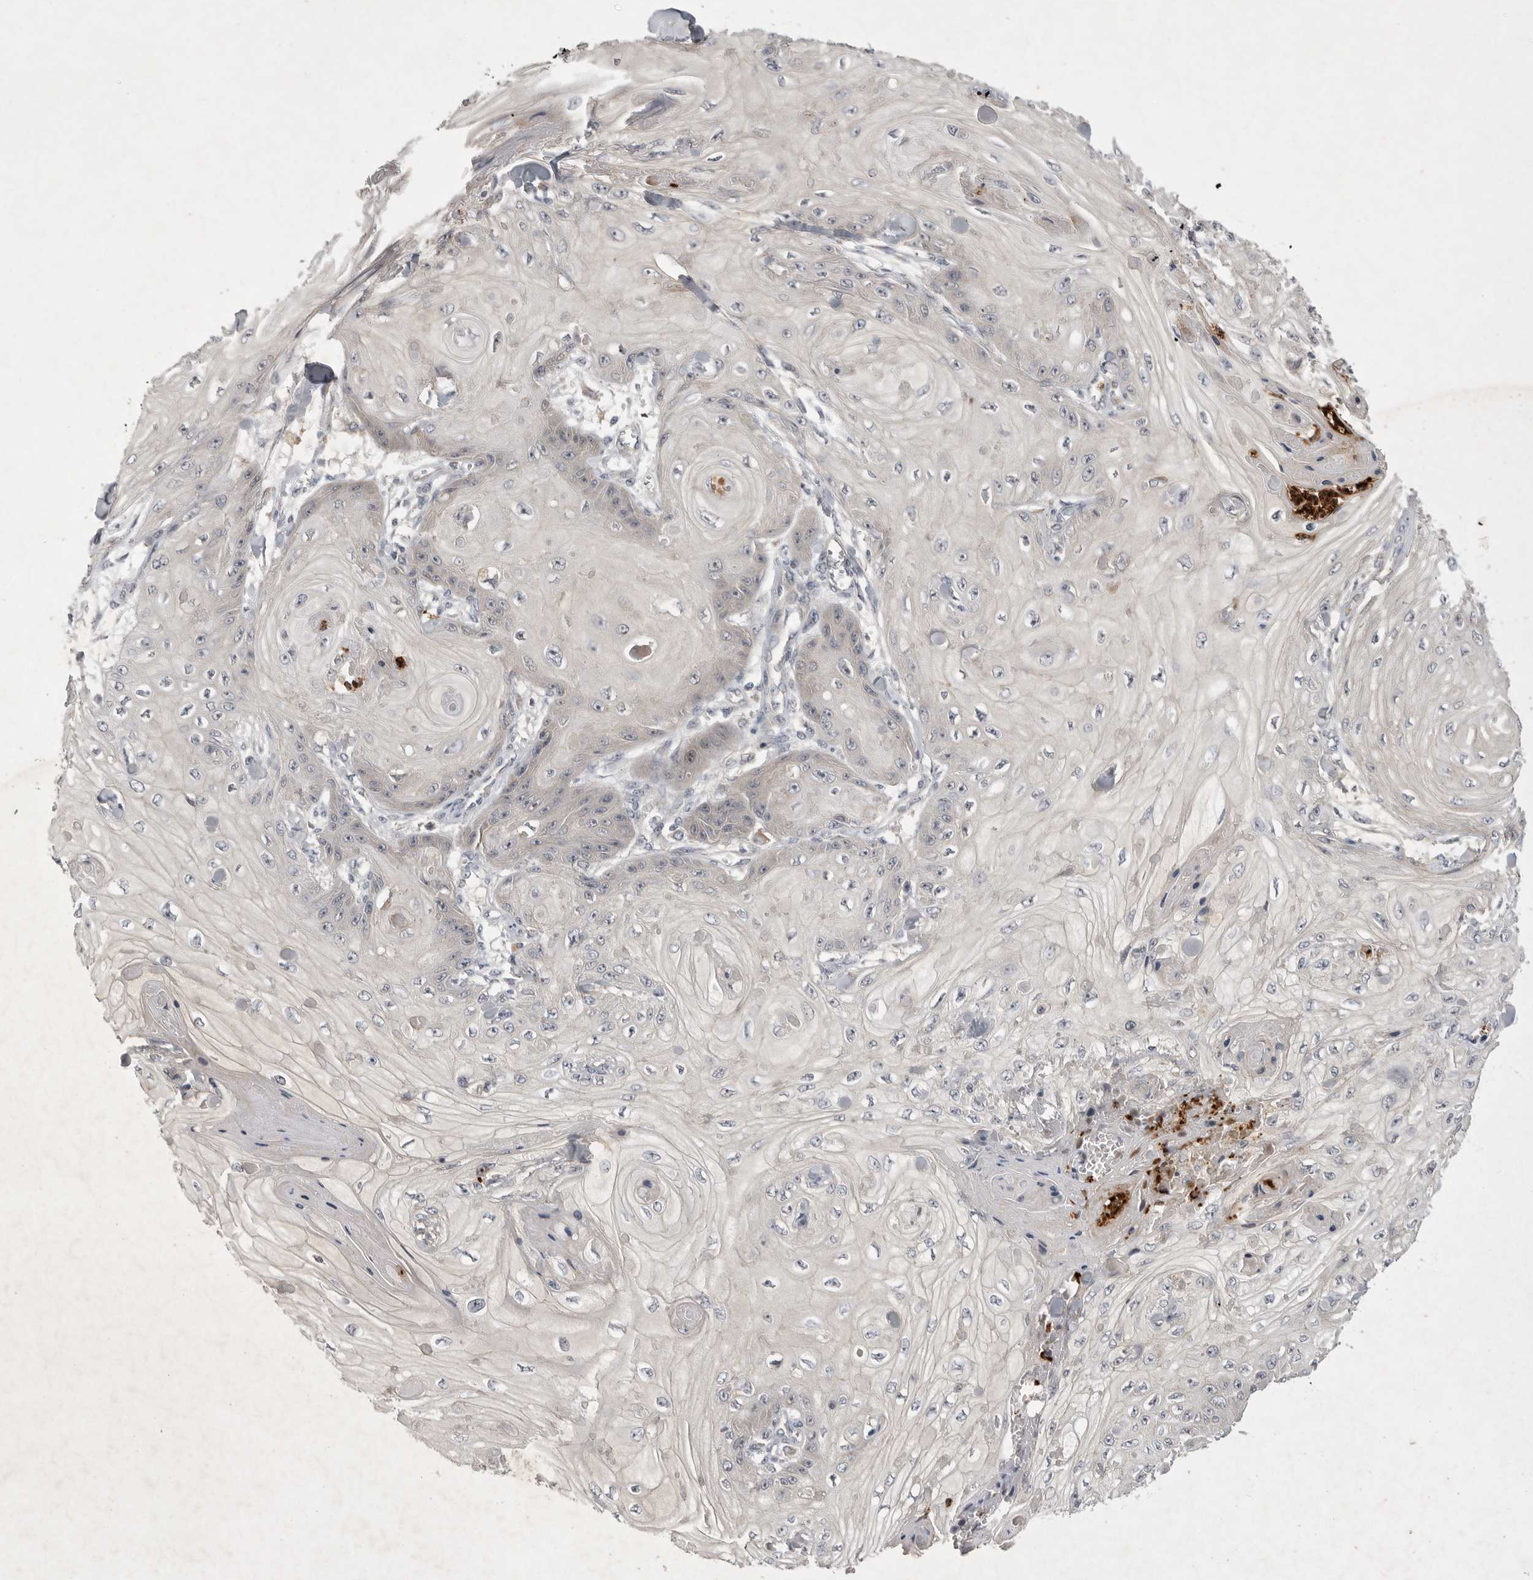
{"staining": {"intensity": "negative", "quantity": "none", "location": "none"}, "tissue": "skin cancer", "cell_type": "Tumor cells", "image_type": "cancer", "snomed": [{"axis": "morphology", "description": "Squamous cell carcinoma, NOS"}, {"axis": "topography", "description": "Skin"}], "caption": "DAB immunohistochemical staining of human skin cancer reveals no significant staining in tumor cells.", "gene": "UBE3D", "patient": {"sex": "male", "age": 74}}